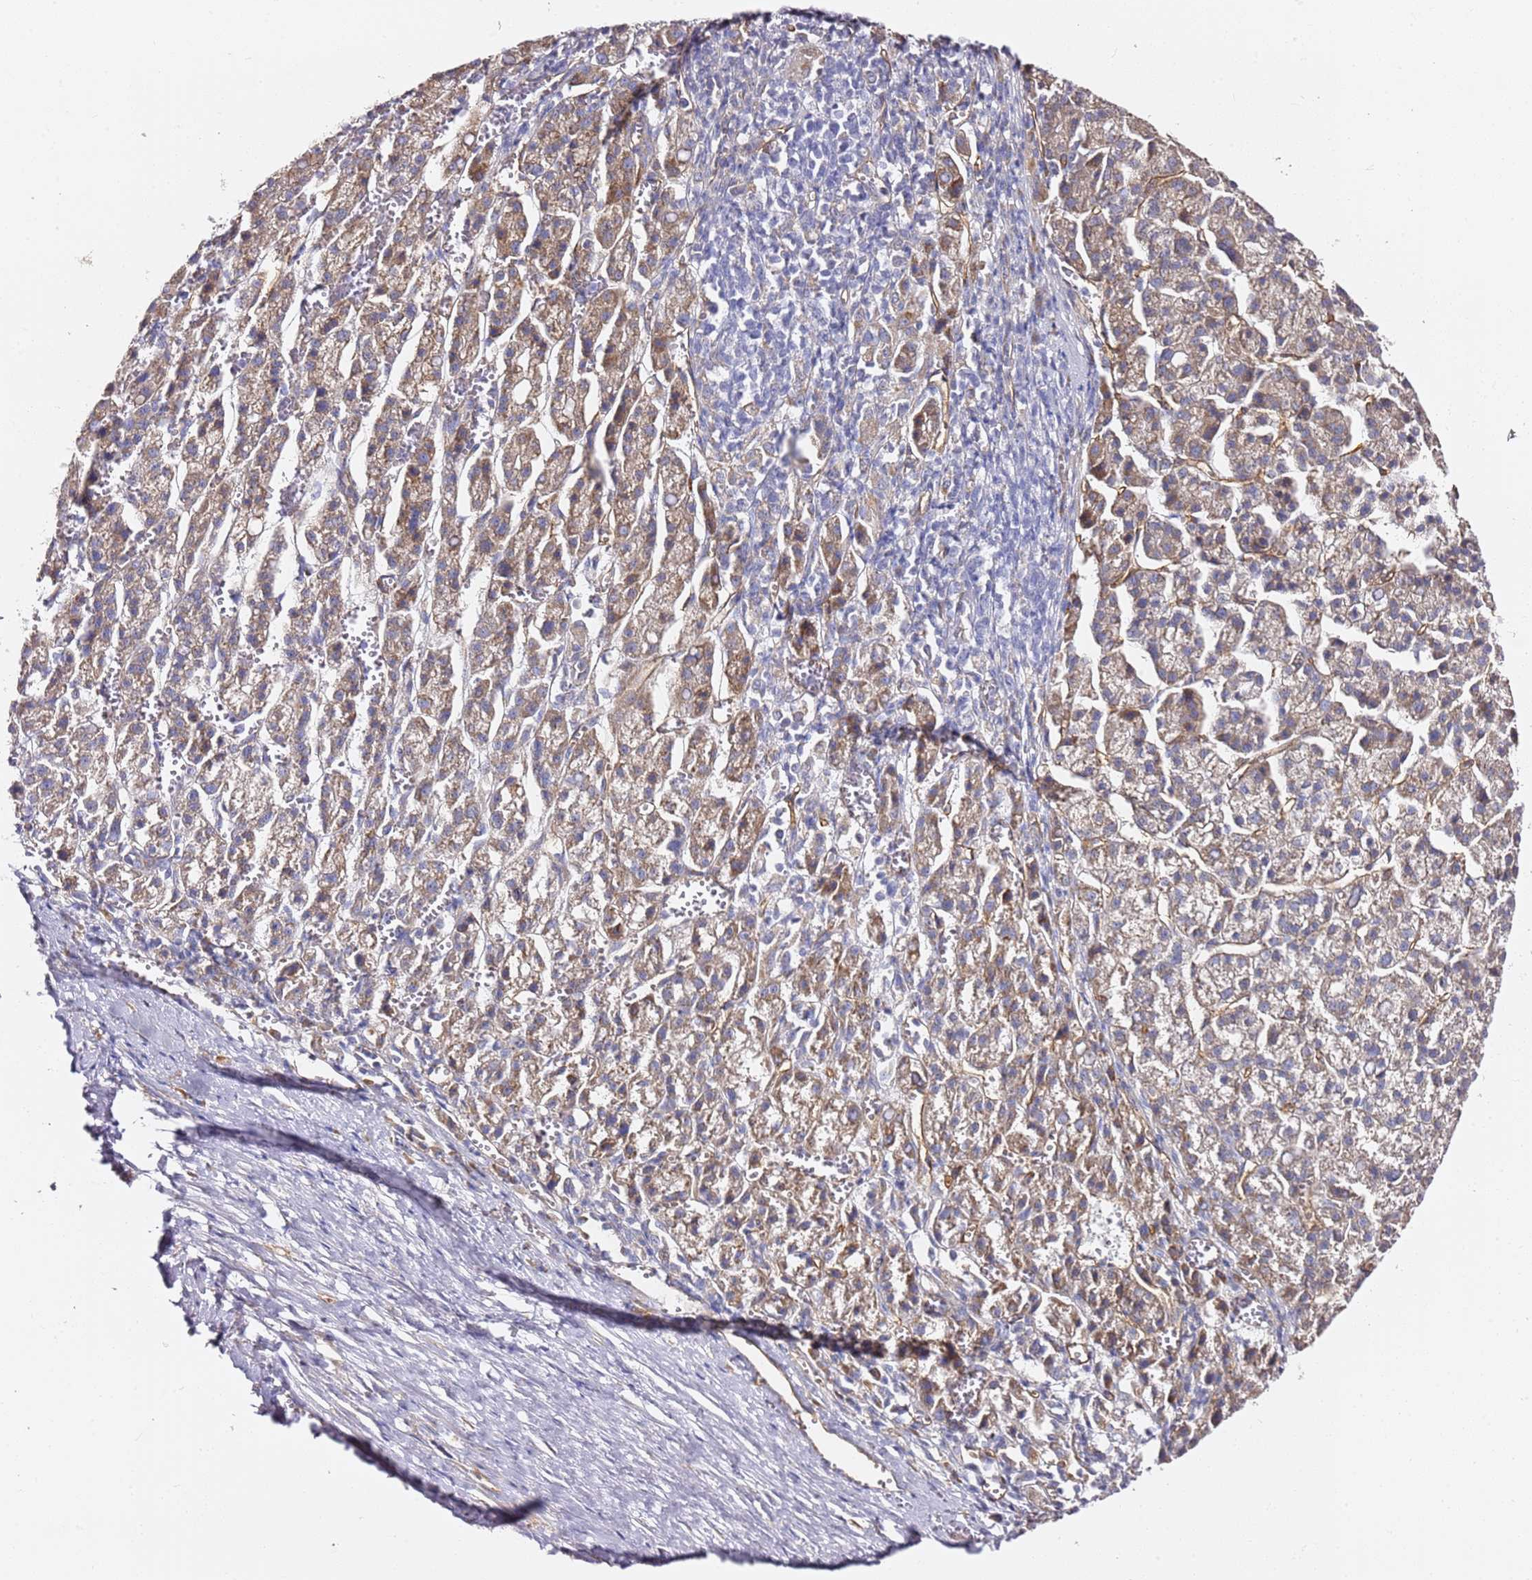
{"staining": {"intensity": "weak", "quantity": ">75%", "location": "cytoplasmic/membranous"}, "tissue": "liver cancer", "cell_type": "Tumor cells", "image_type": "cancer", "snomed": [{"axis": "morphology", "description": "Carcinoma, Hepatocellular, NOS"}, {"axis": "topography", "description": "Liver"}], "caption": "Liver cancer (hepatocellular carcinoma) was stained to show a protein in brown. There is low levels of weak cytoplasmic/membranous expression in approximately >75% of tumor cells.", "gene": "KIF7", "patient": {"sex": "female", "age": 58}}